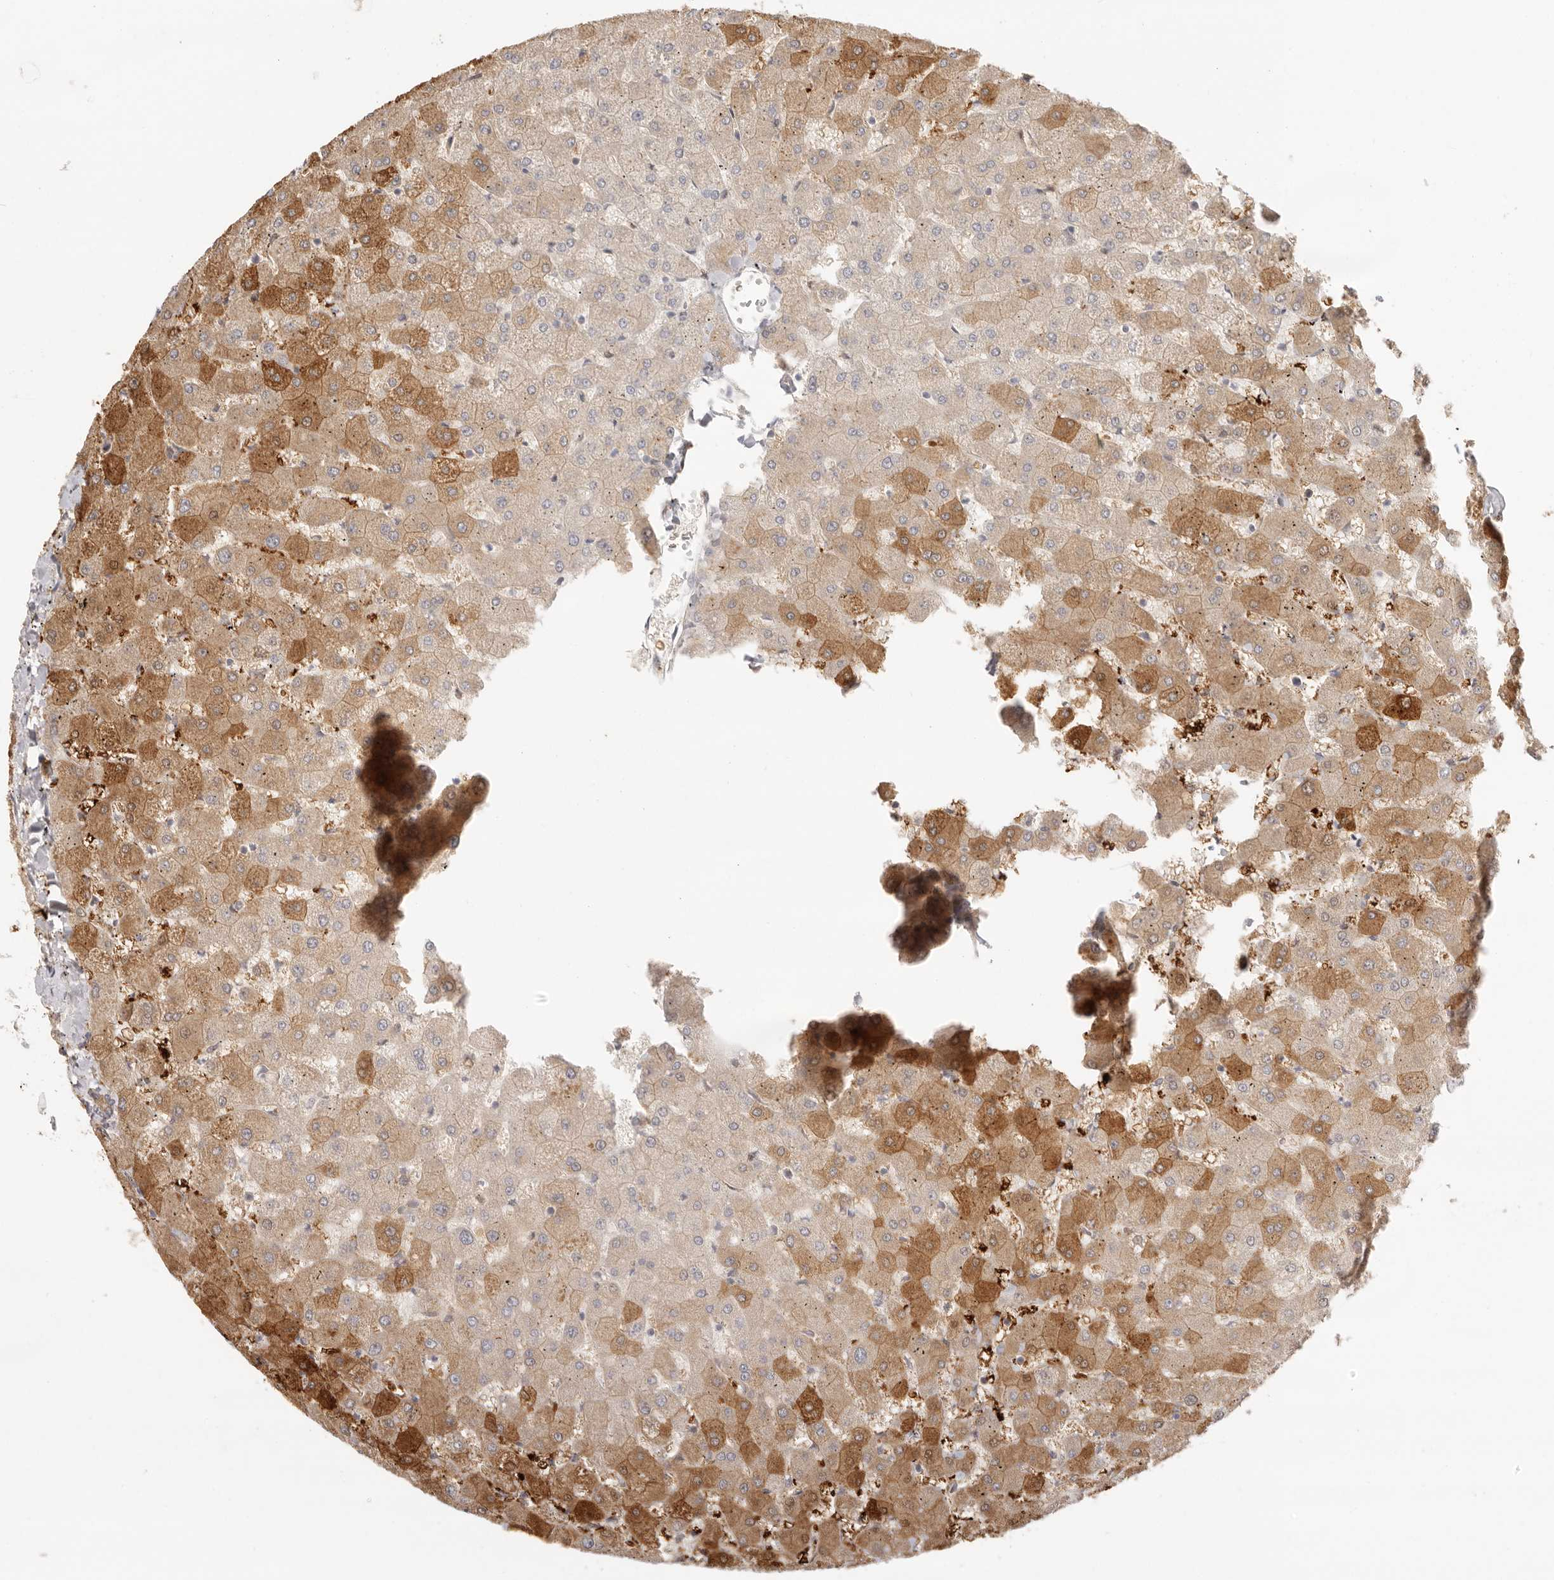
{"staining": {"intensity": "moderate", "quantity": ">75%", "location": "cytoplasmic/membranous"}, "tissue": "liver", "cell_type": "Cholangiocytes", "image_type": "normal", "snomed": [{"axis": "morphology", "description": "Normal tissue, NOS"}, {"axis": "topography", "description": "Liver"}], "caption": "High-power microscopy captured an immunohistochemistry micrograph of normal liver, revealing moderate cytoplasmic/membranous positivity in about >75% of cholangiocytes.", "gene": "AHDC1", "patient": {"sex": "female", "age": 63}}